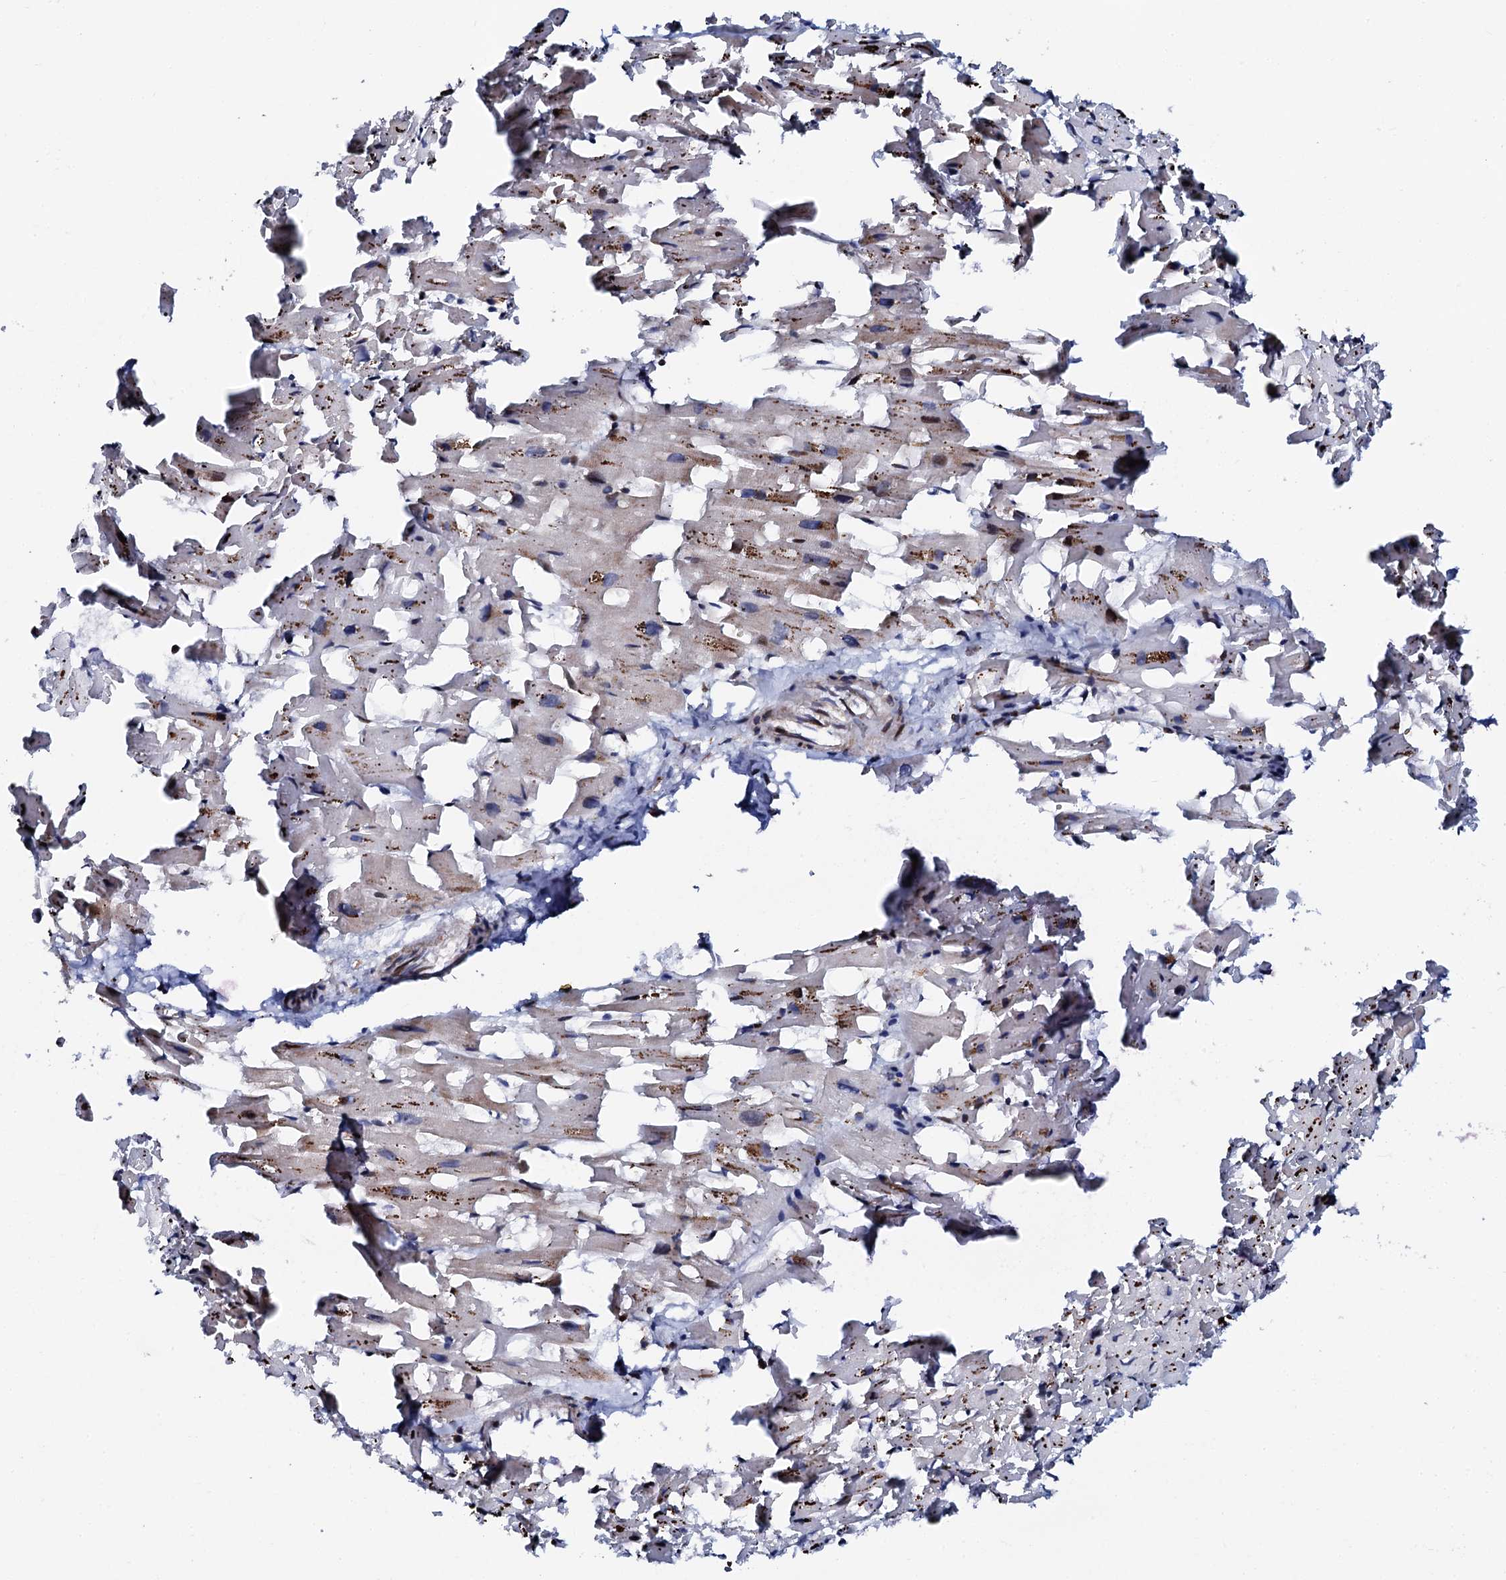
{"staining": {"intensity": "moderate", "quantity": "25%-75%", "location": "cytoplasmic/membranous"}, "tissue": "heart muscle", "cell_type": "Cardiomyocytes", "image_type": "normal", "snomed": [{"axis": "morphology", "description": "Normal tissue, NOS"}, {"axis": "topography", "description": "Heart"}], "caption": "Protein positivity by IHC reveals moderate cytoplasmic/membranous staining in approximately 25%-75% of cardiomyocytes in normal heart muscle. The staining is performed using DAB (3,3'-diaminobenzidine) brown chromogen to label protein expression. The nuclei are counter-stained blue using hematoxylin.", "gene": "TCIRG1", "patient": {"sex": "female", "age": 64}}